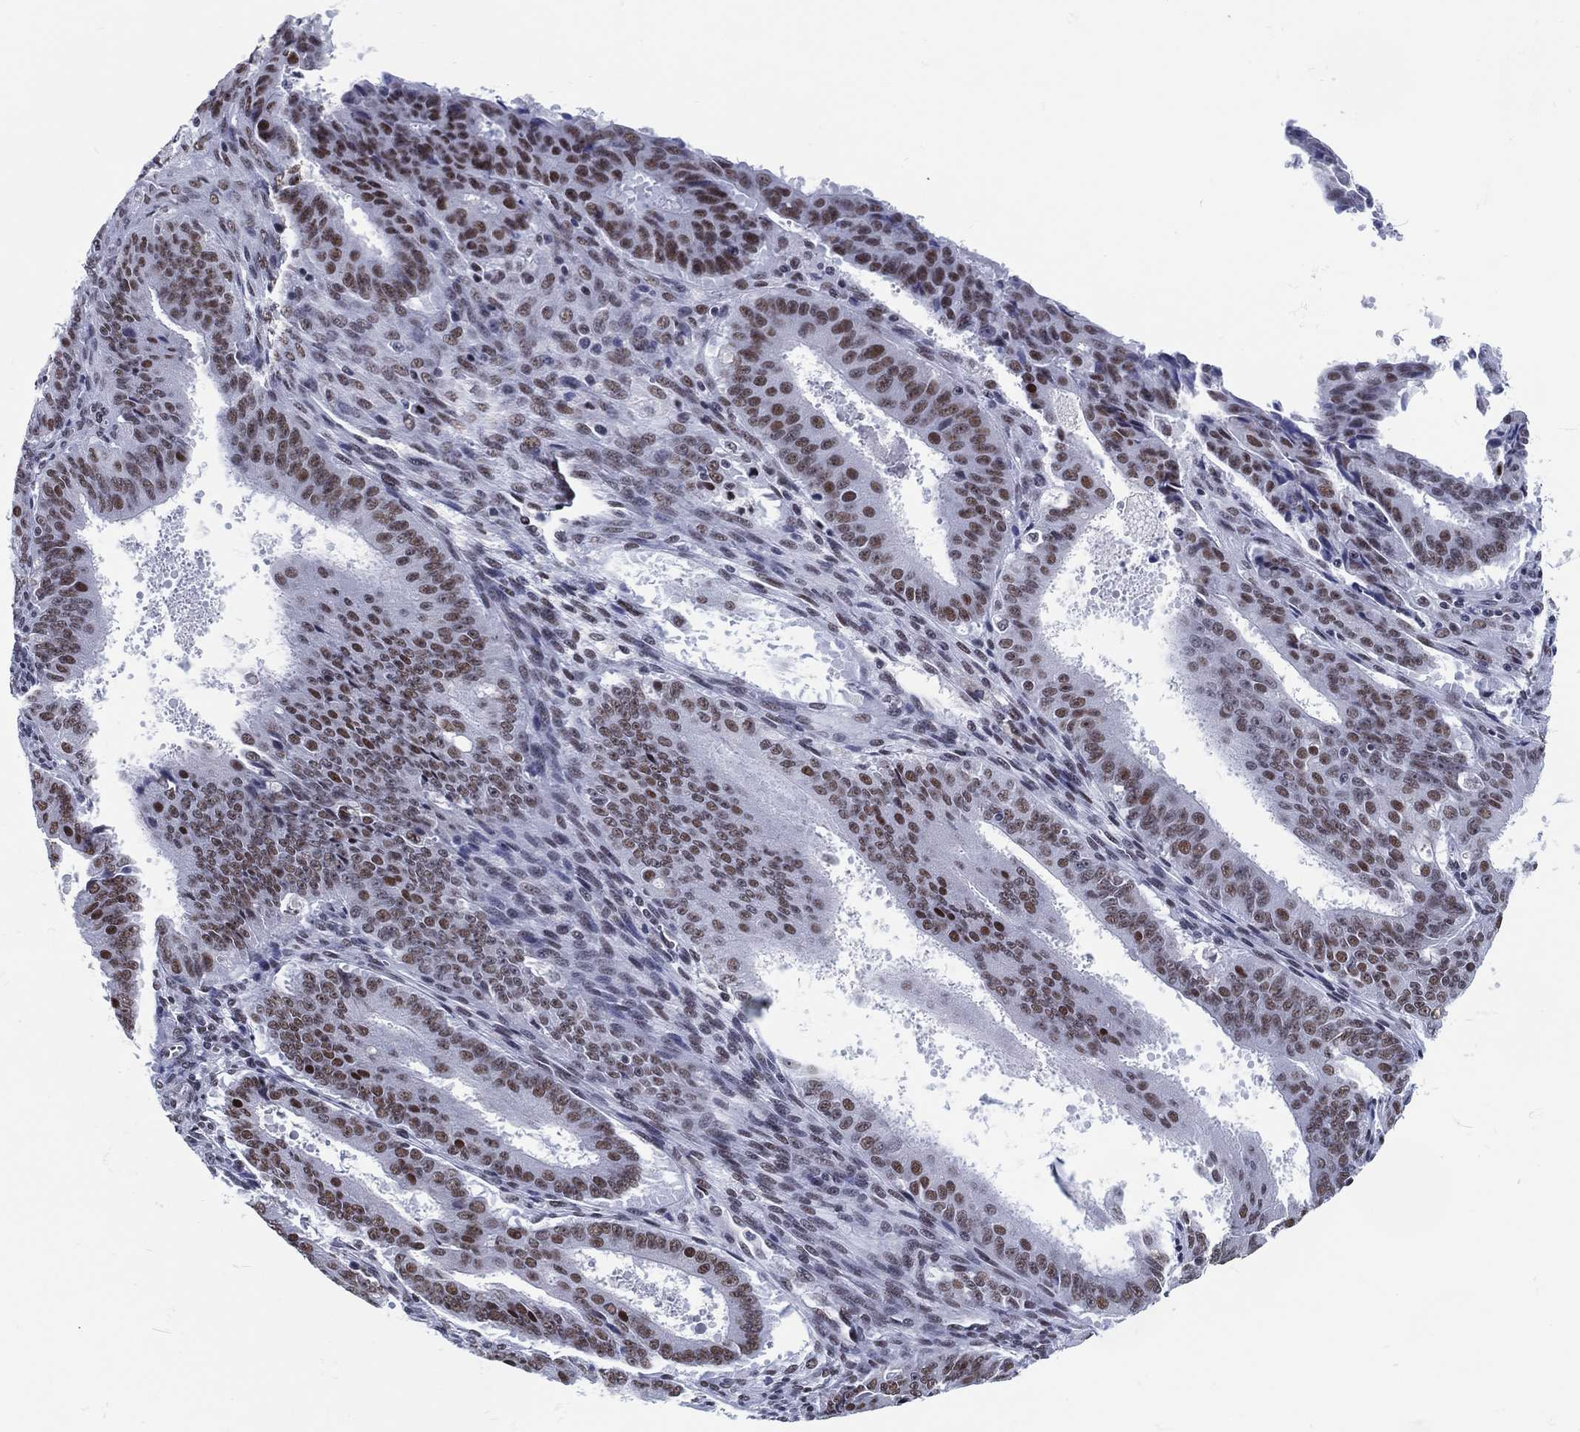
{"staining": {"intensity": "moderate", "quantity": "25%-75%", "location": "nuclear"}, "tissue": "ovarian cancer", "cell_type": "Tumor cells", "image_type": "cancer", "snomed": [{"axis": "morphology", "description": "Carcinoma, endometroid"}, {"axis": "topography", "description": "Ovary"}], "caption": "Ovarian endometroid carcinoma stained with DAB (3,3'-diaminobenzidine) immunohistochemistry (IHC) exhibits medium levels of moderate nuclear expression in approximately 25%-75% of tumor cells.", "gene": "MAPK8IP1", "patient": {"sex": "female", "age": 42}}